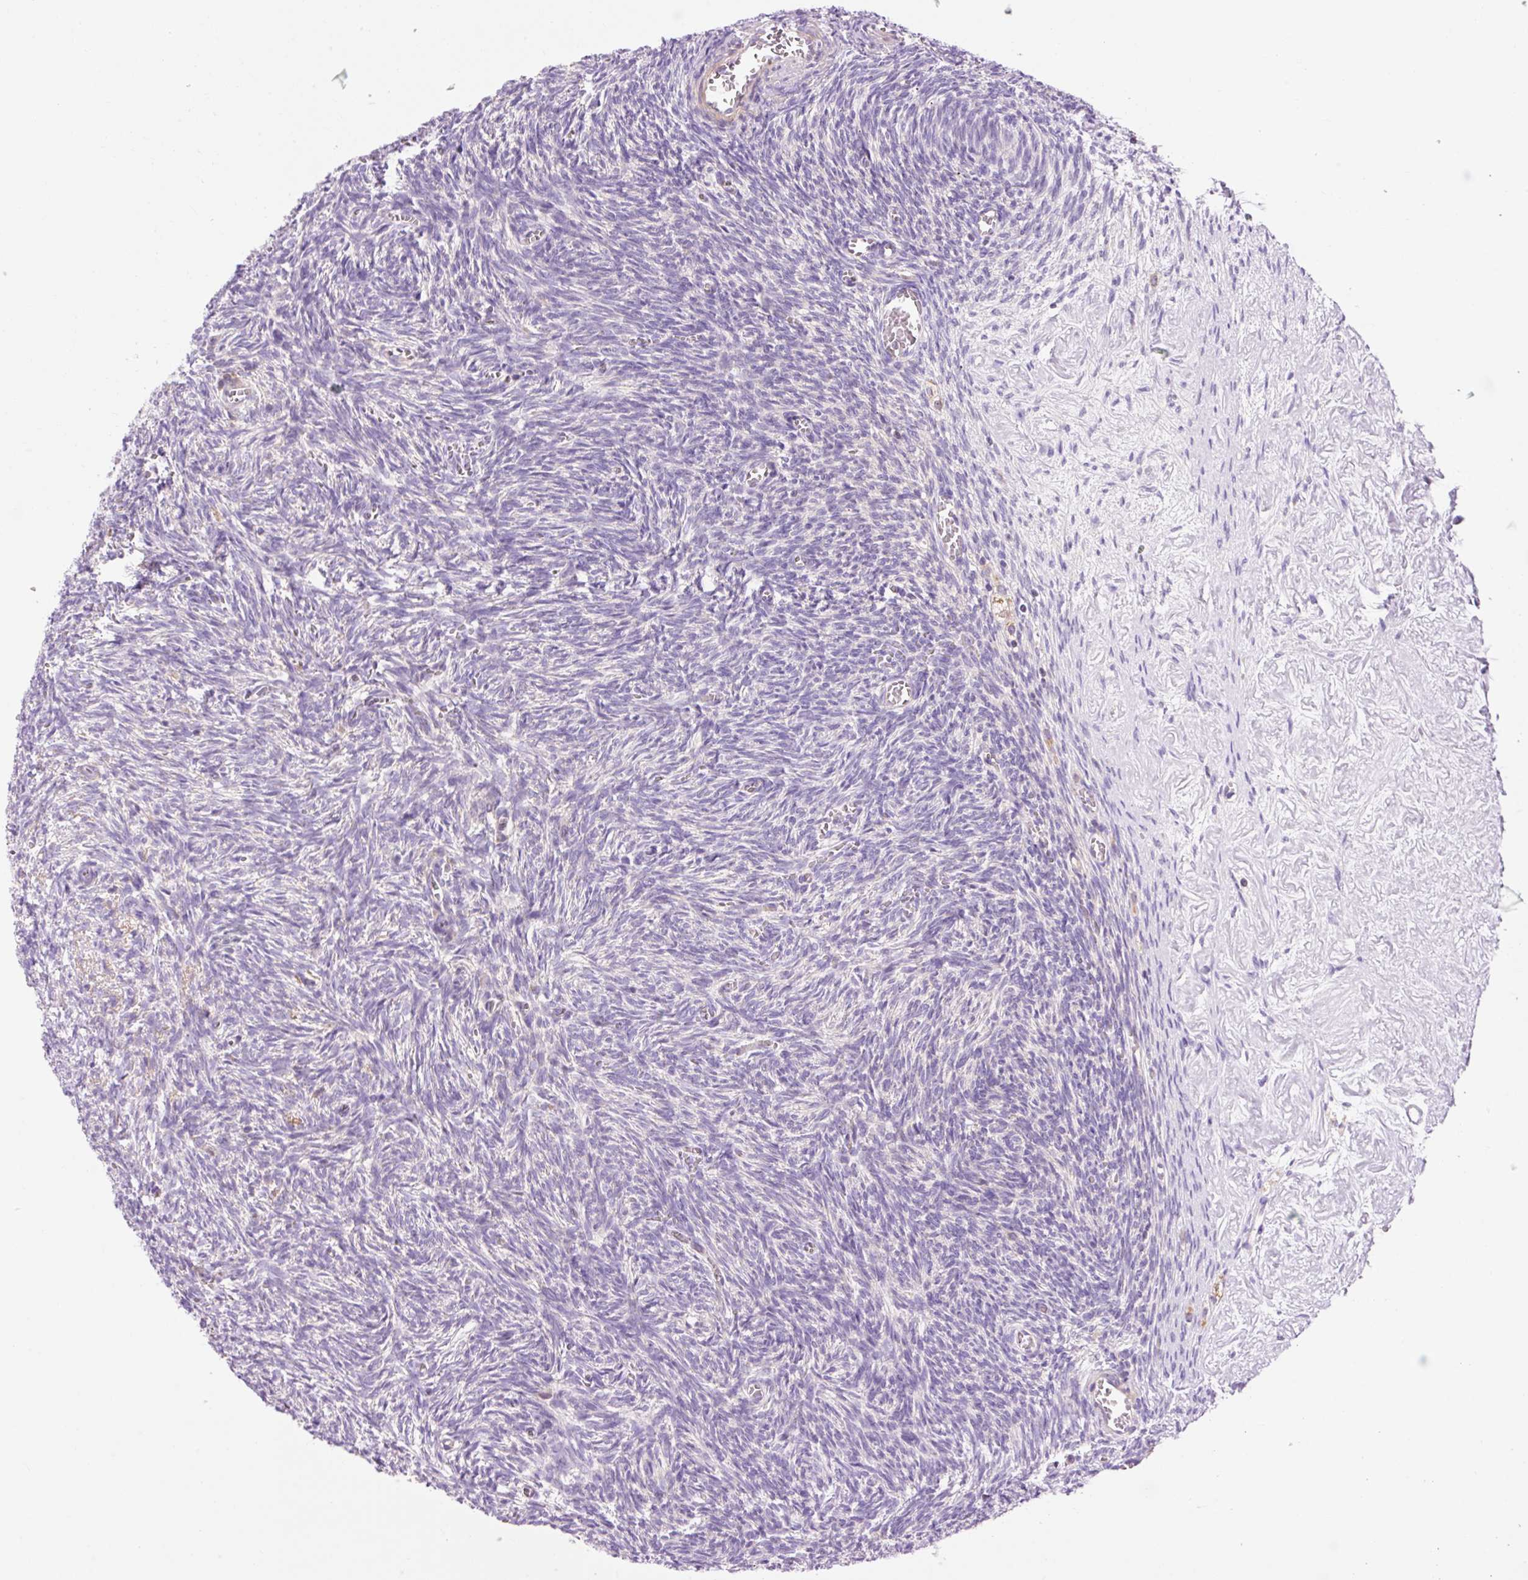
{"staining": {"intensity": "moderate", "quantity": "<25%", "location": "cytoplasmic/membranous"}, "tissue": "ovary", "cell_type": "Follicle cells", "image_type": "normal", "snomed": [{"axis": "morphology", "description": "Normal tissue, NOS"}, {"axis": "topography", "description": "Ovary"}], "caption": "Moderate cytoplasmic/membranous staining for a protein is appreciated in about <25% of follicle cells of benign ovary using immunohistochemistry (IHC).", "gene": "IMMT", "patient": {"sex": "female", "age": 67}}